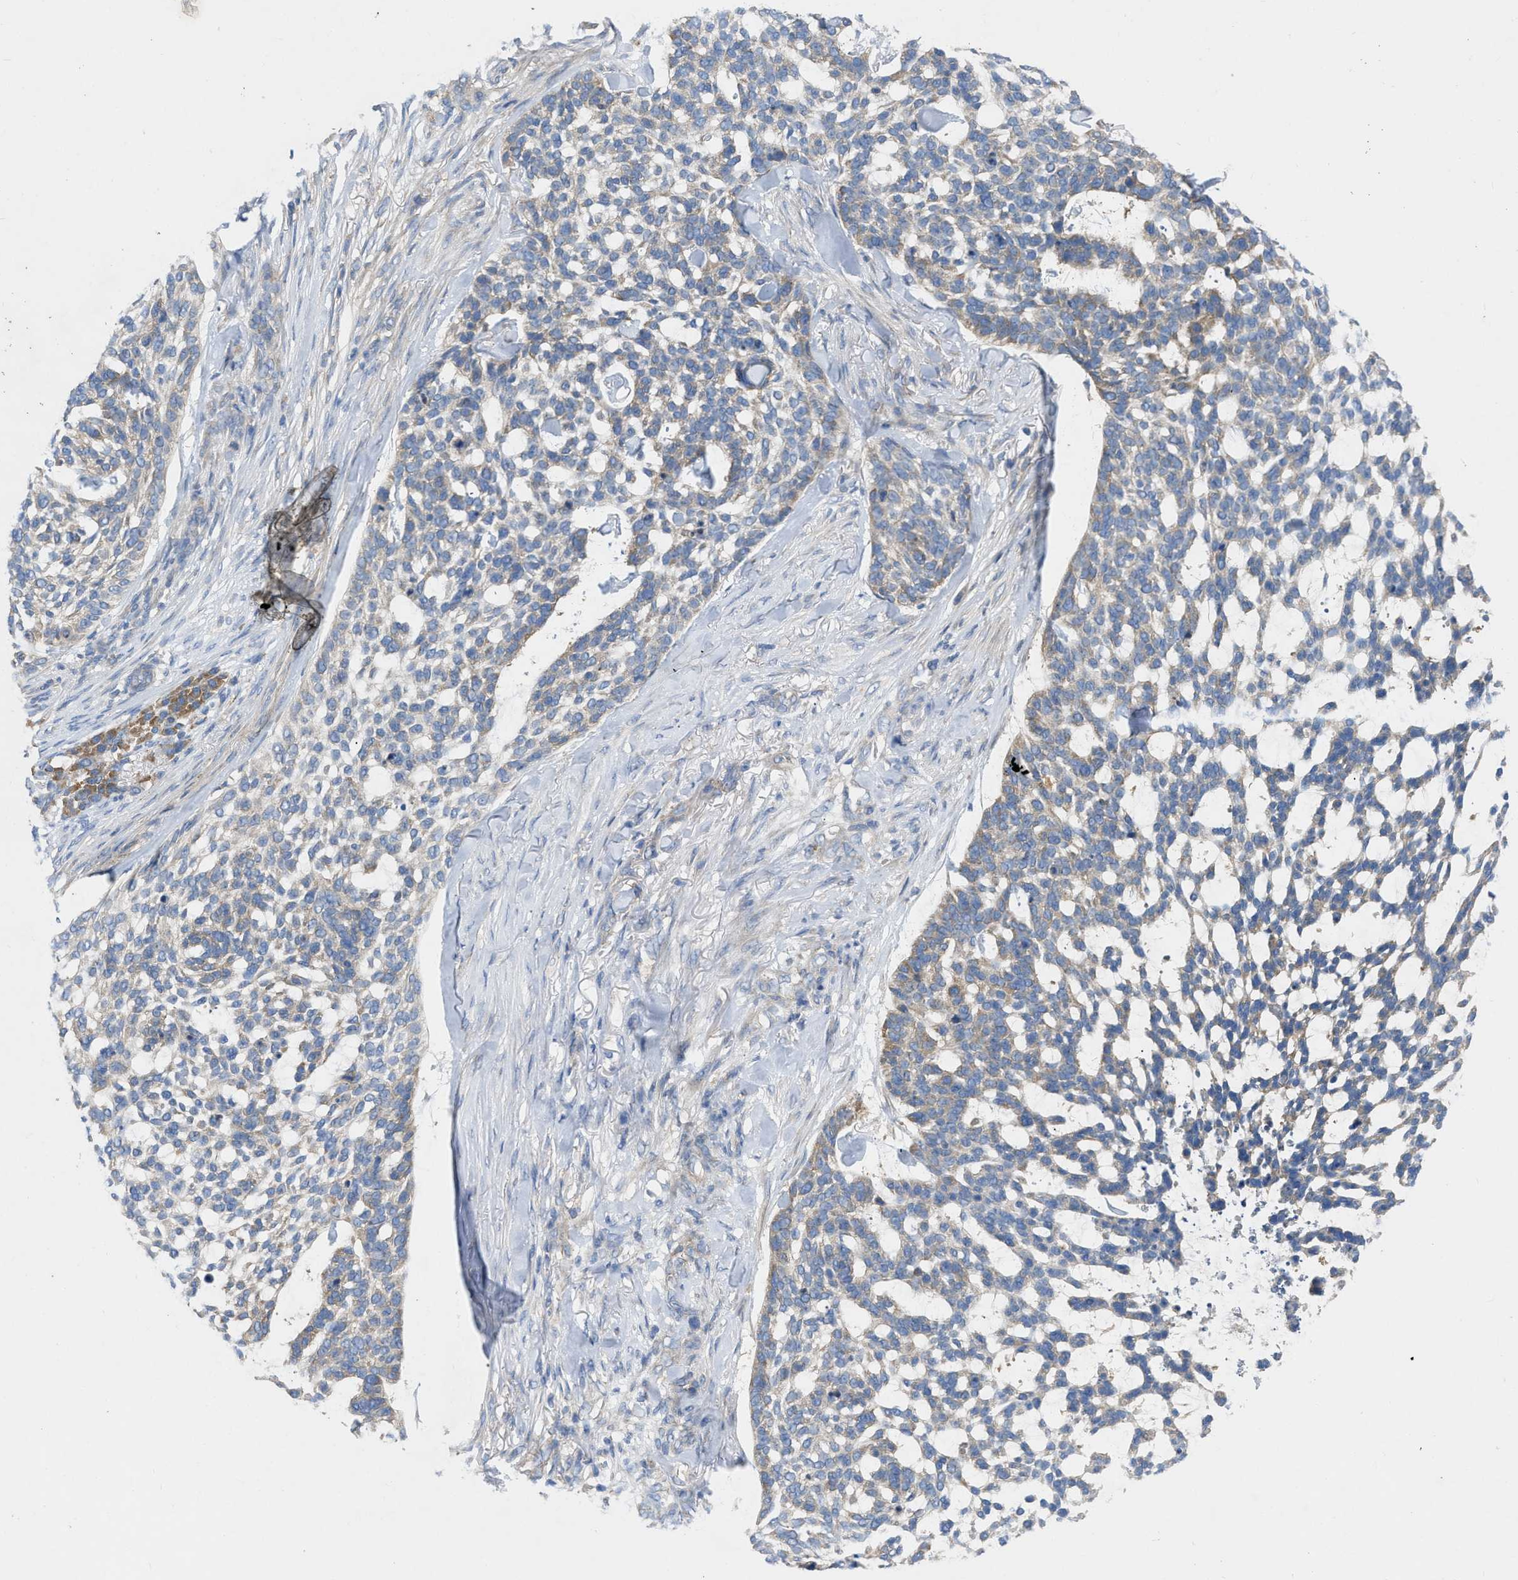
{"staining": {"intensity": "weak", "quantity": "25%-75%", "location": "cytoplasmic/membranous"}, "tissue": "skin cancer", "cell_type": "Tumor cells", "image_type": "cancer", "snomed": [{"axis": "morphology", "description": "Basal cell carcinoma"}, {"axis": "topography", "description": "Skin"}], "caption": "Immunohistochemistry (IHC) photomicrograph of skin basal cell carcinoma stained for a protein (brown), which shows low levels of weak cytoplasmic/membranous staining in approximately 25%-75% of tumor cells.", "gene": "TMEM131", "patient": {"sex": "female", "age": 64}}